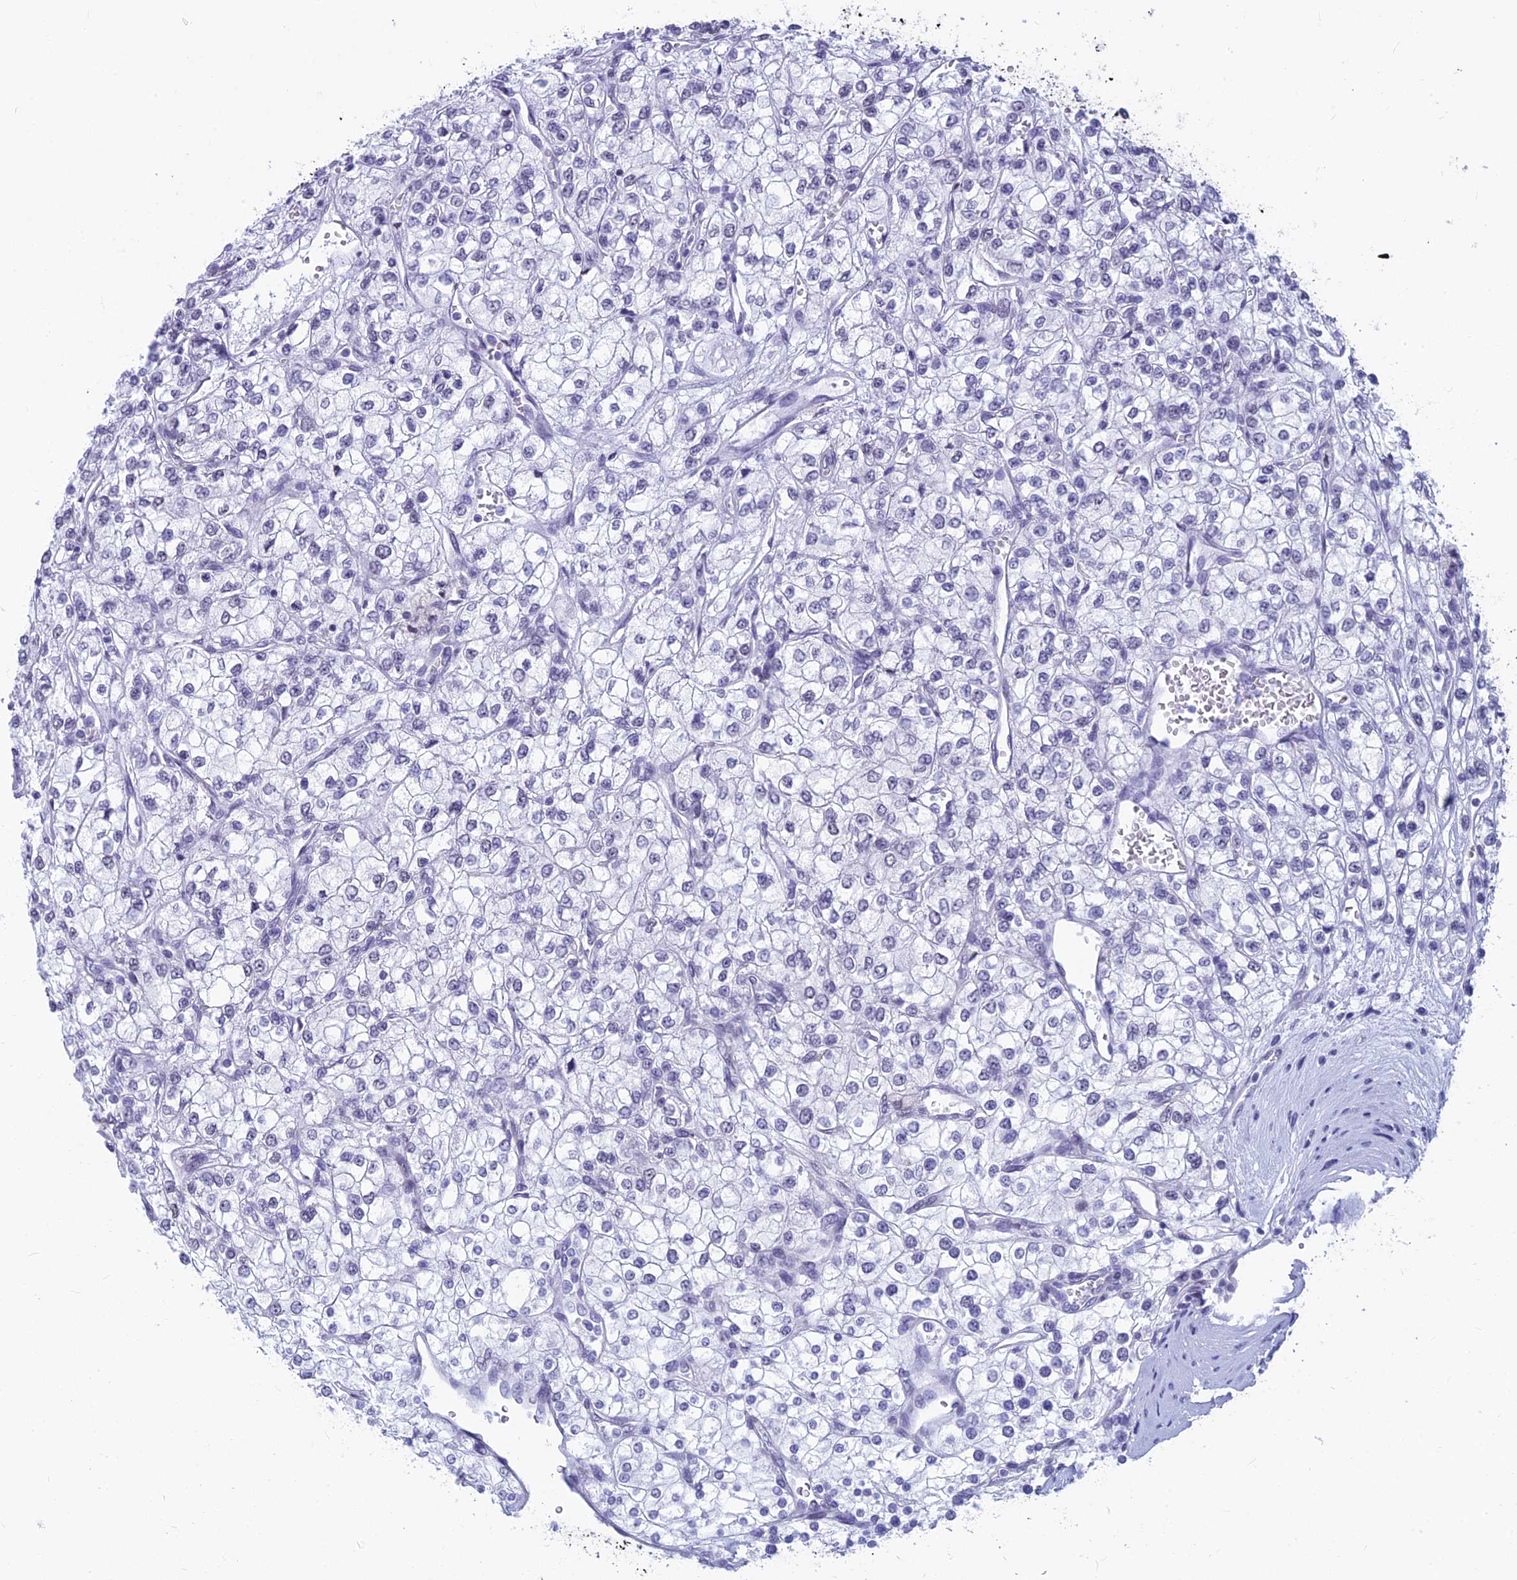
{"staining": {"intensity": "negative", "quantity": "none", "location": "none"}, "tissue": "renal cancer", "cell_type": "Tumor cells", "image_type": "cancer", "snomed": [{"axis": "morphology", "description": "Adenocarcinoma, NOS"}, {"axis": "topography", "description": "Kidney"}], "caption": "DAB (3,3'-diaminobenzidine) immunohistochemical staining of renal adenocarcinoma displays no significant expression in tumor cells.", "gene": "SRSF5", "patient": {"sex": "male", "age": 80}}